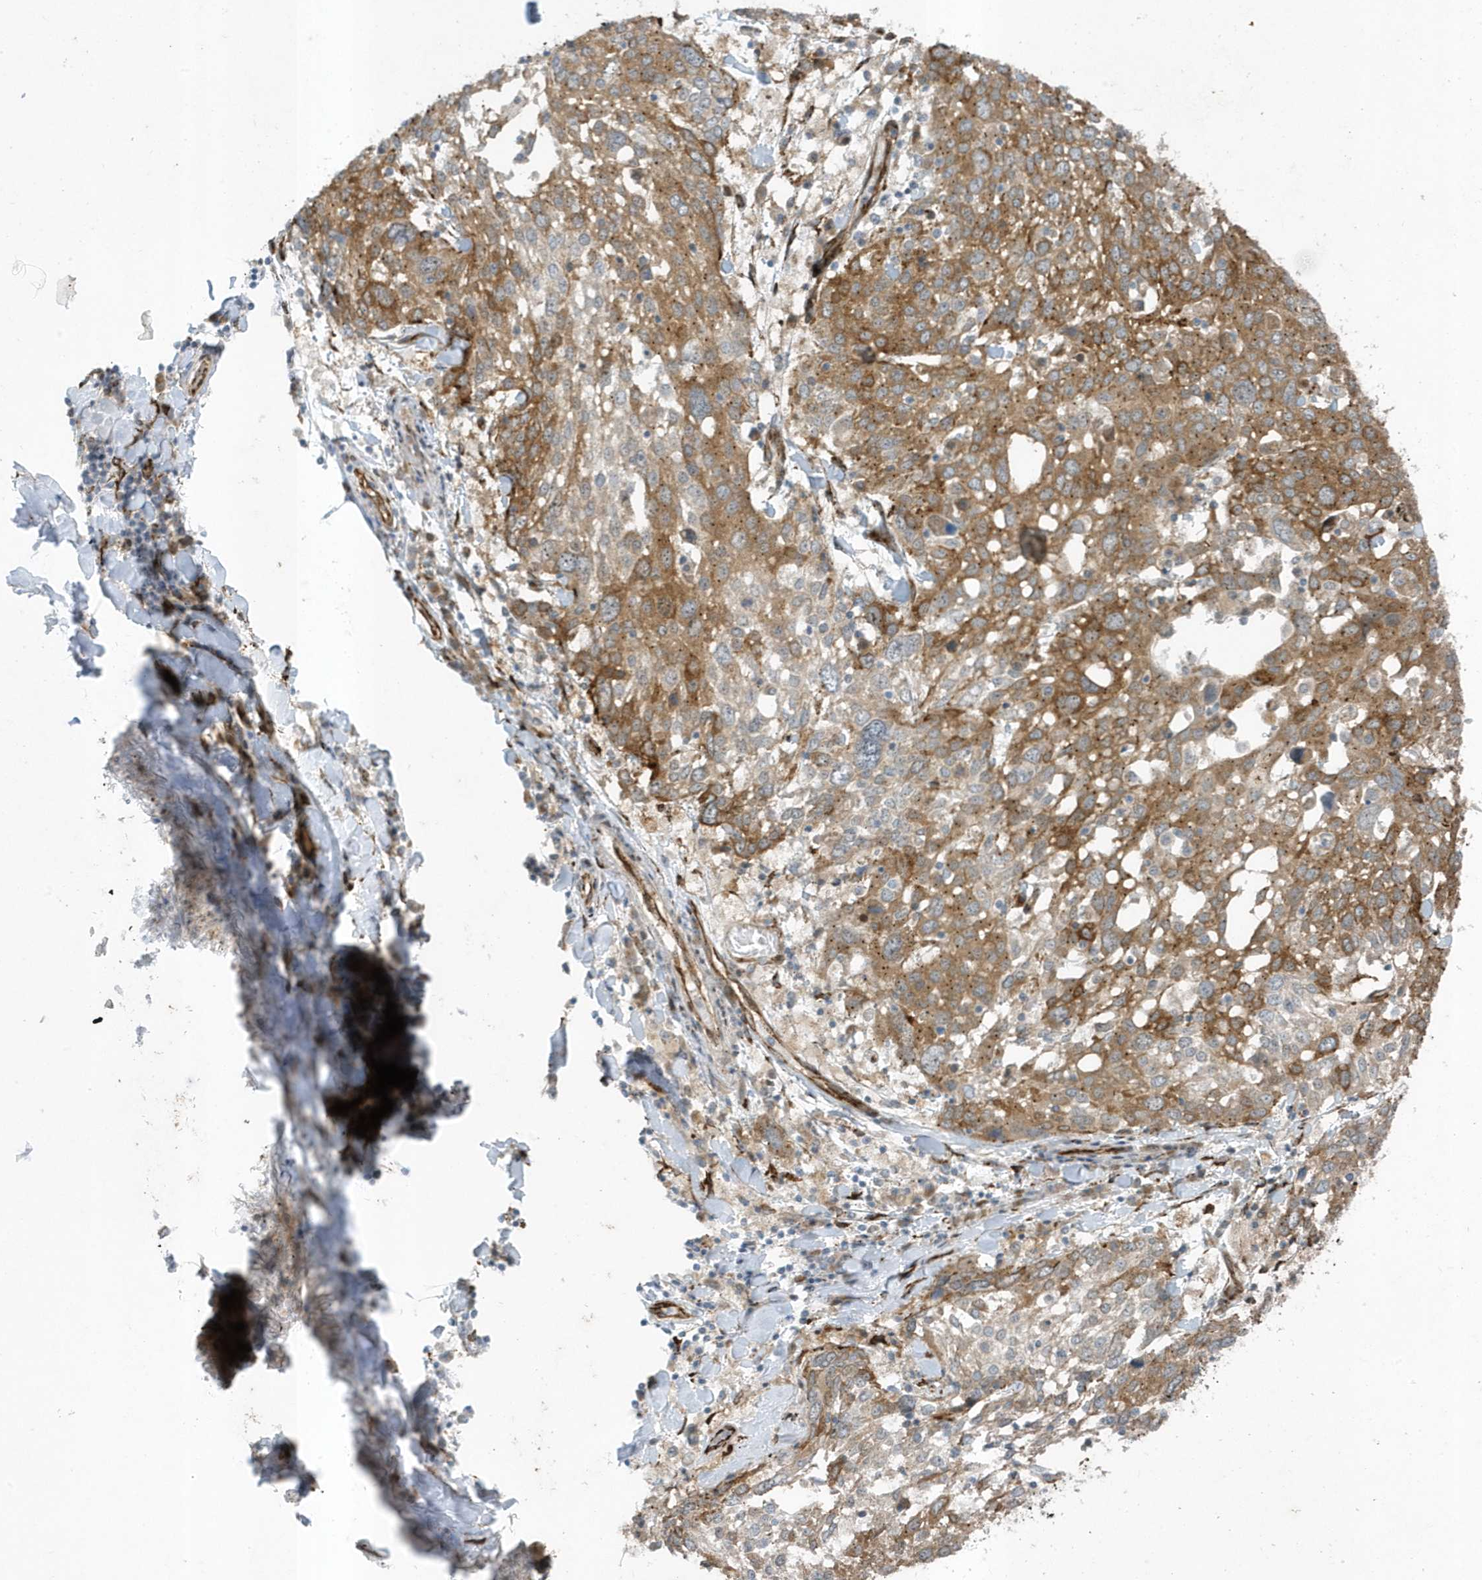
{"staining": {"intensity": "moderate", "quantity": ">75%", "location": "cytoplasmic/membranous"}, "tissue": "lung cancer", "cell_type": "Tumor cells", "image_type": "cancer", "snomed": [{"axis": "morphology", "description": "Squamous cell carcinoma, NOS"}, {"axis": "topography", "description": "Lung"}], "caption": "Brown immunohistochemical staining in squamous cell carcinoma (lung) shows moderate cytoplasmic/membranous expression in approximately >75% of tumor cells. (IHC, brightfield microscopy, high magnification).", "gene": "FAM98A", "patient": {"sex": "male", "age": 65}}